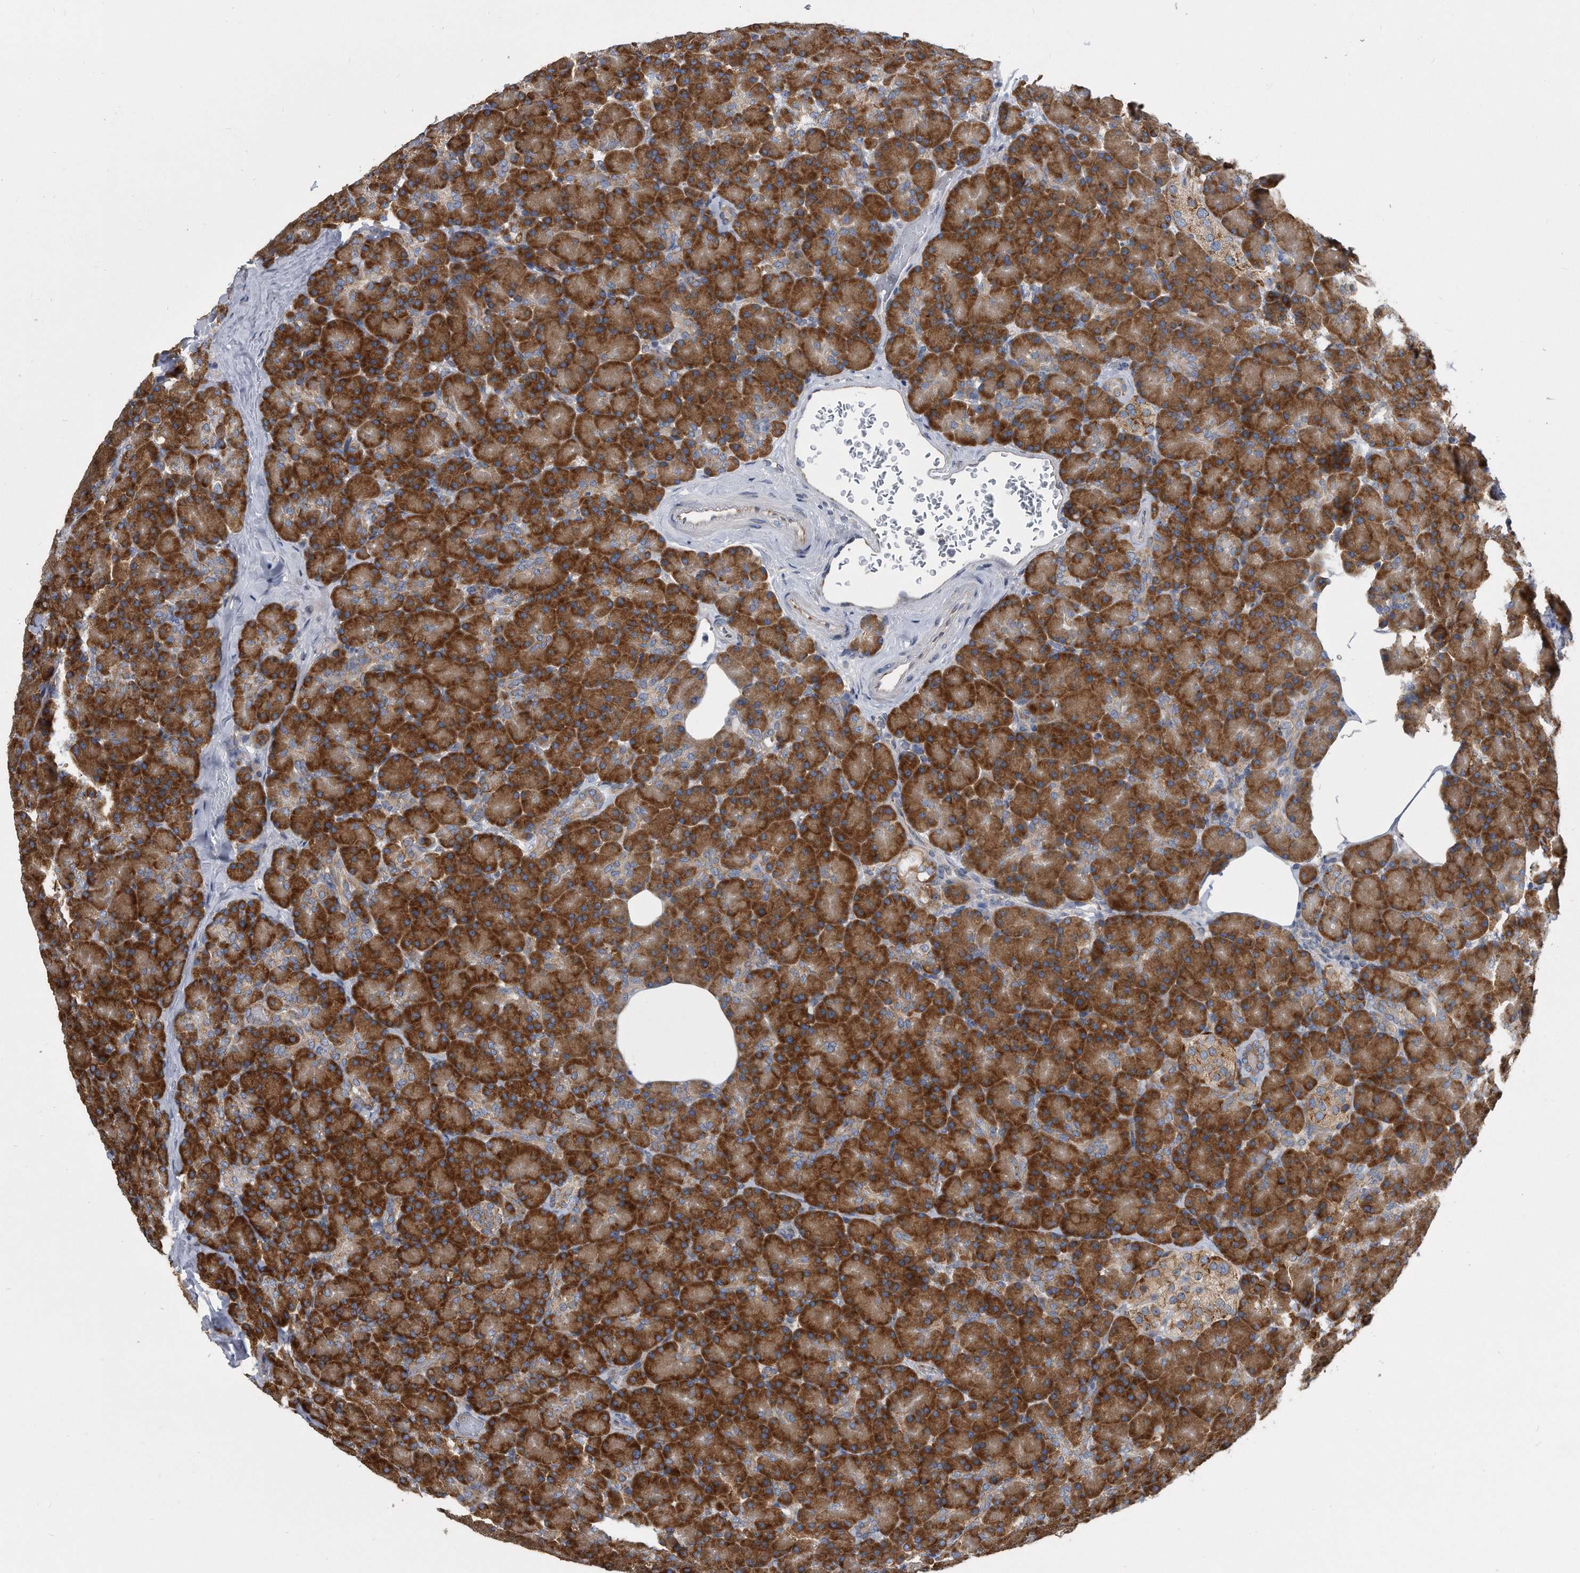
{"staining": {"intensity": "strong", "quantity": ">75%", "location": "cytoplasmic/membranous"}, "tissue": "pancreas", "cell_type": "Exocrine glandular cells", "image_type": "normal", "snomed": [{"axis": "morphology", "description": "Normal tissue, NOS"}, {"axis": "topography", "description": "Pancreas"}], "caption": "IHC staining of benign pancreas, which displays high levels of strong cytoplasmic/membranous staining in approximately >75% of exocrine glandular cells indicating strong cytoplasmic/membranous protein staining. The staining was performed using DAB (3,3'-diaminobenzidine) (brown) for protein detection and nuclei were counterstained in hematoxylin (blue).", "gene": "CCDC47", "patient": {"sex": "female", "age": 43}}